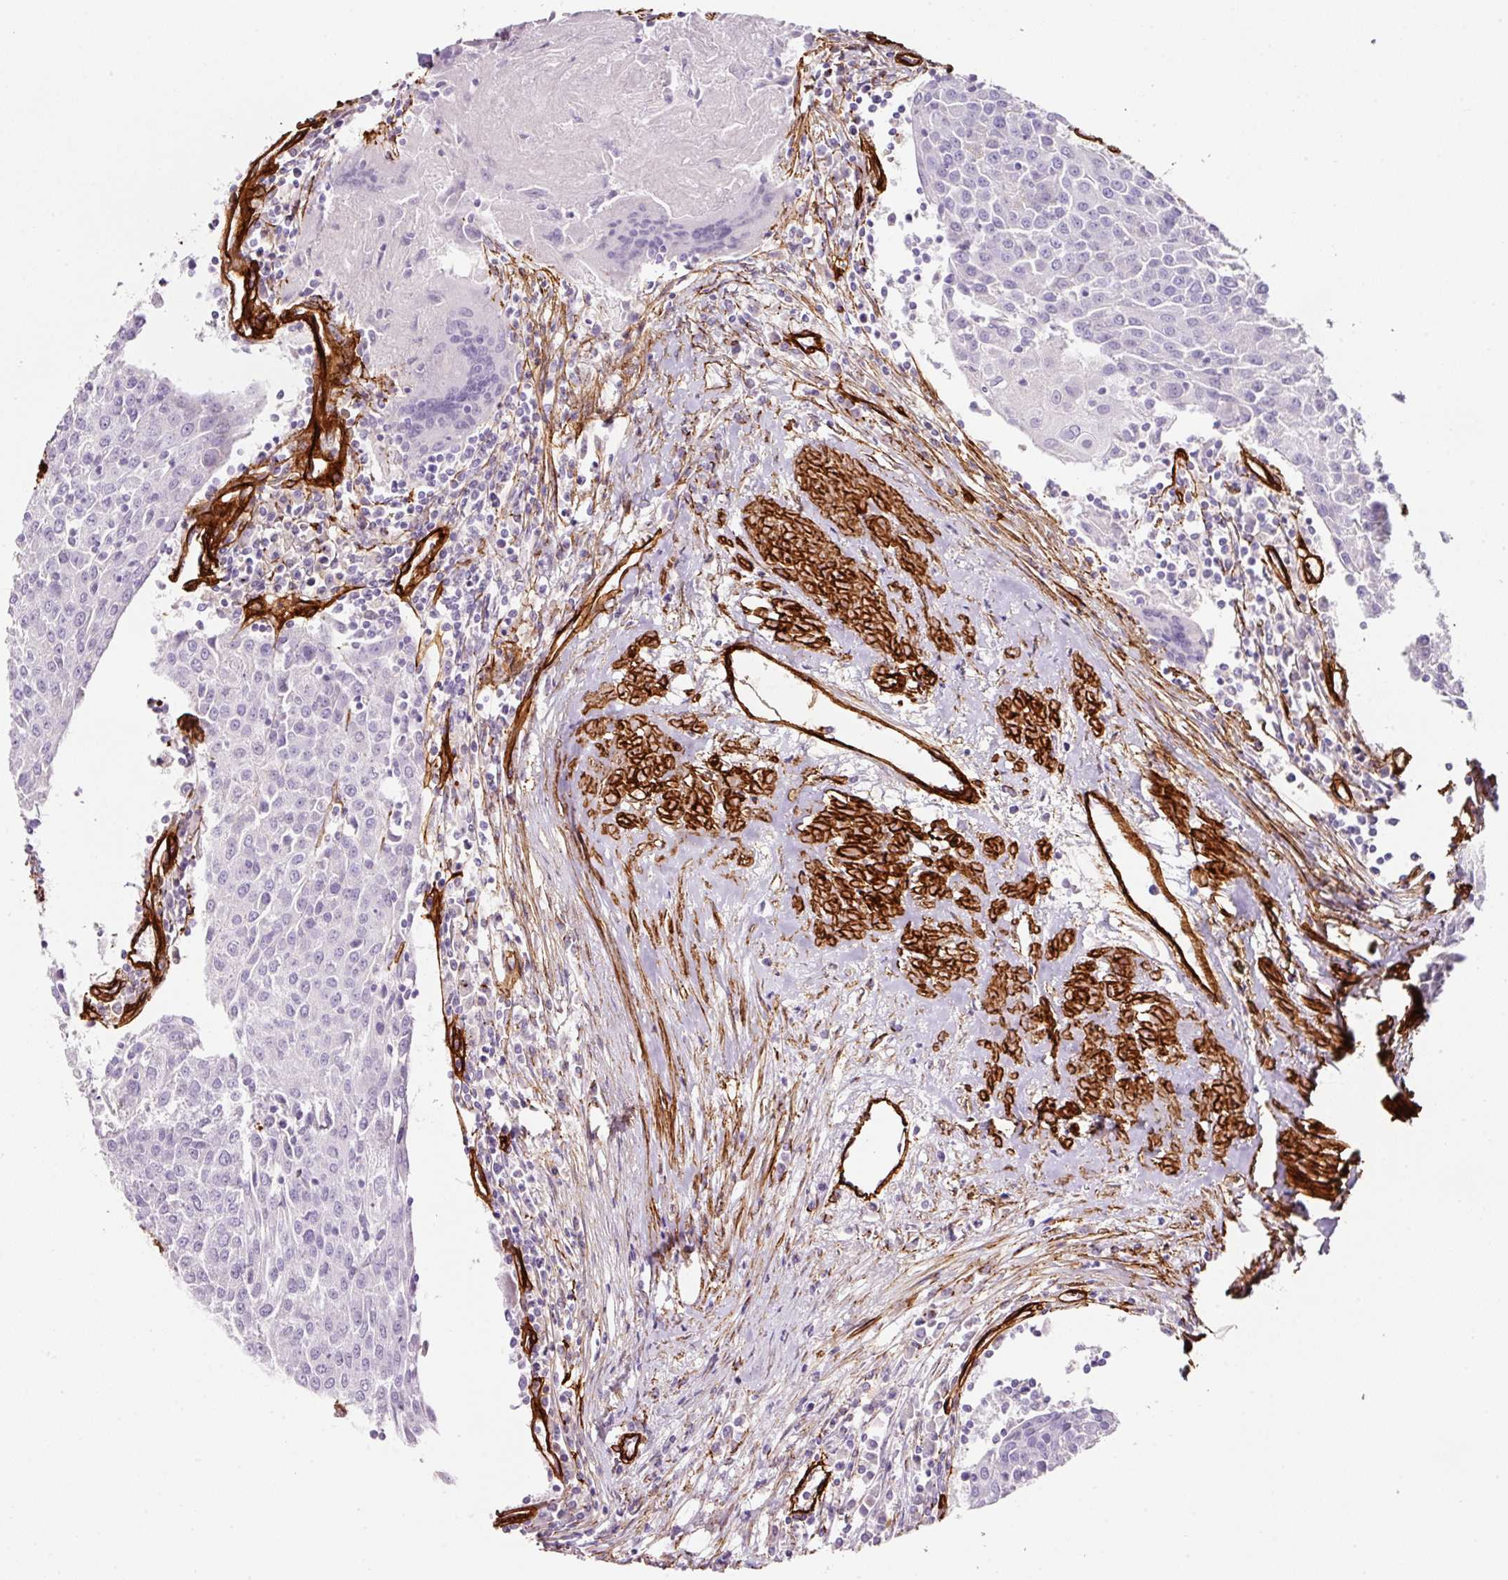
{"staining": {"intensity": "negative", "quantity": "none", "location": "none"}, "tissue": "urothelial cancer", "cell_type": "Tumor cells", "image_type": "cancer", "snomed": [{"axis": "morphology", "description": "Urothelial carcinoma, High grade"}, {"axis": "topography", "description": "Urinary bladder"}], "caption": "This is an immunohistochemistry (IHC) image of human urothelial cancer. There is no staining in tumor cells.", "gene": "LOXL4", "patient": {"sex": "female", "age": 85}}